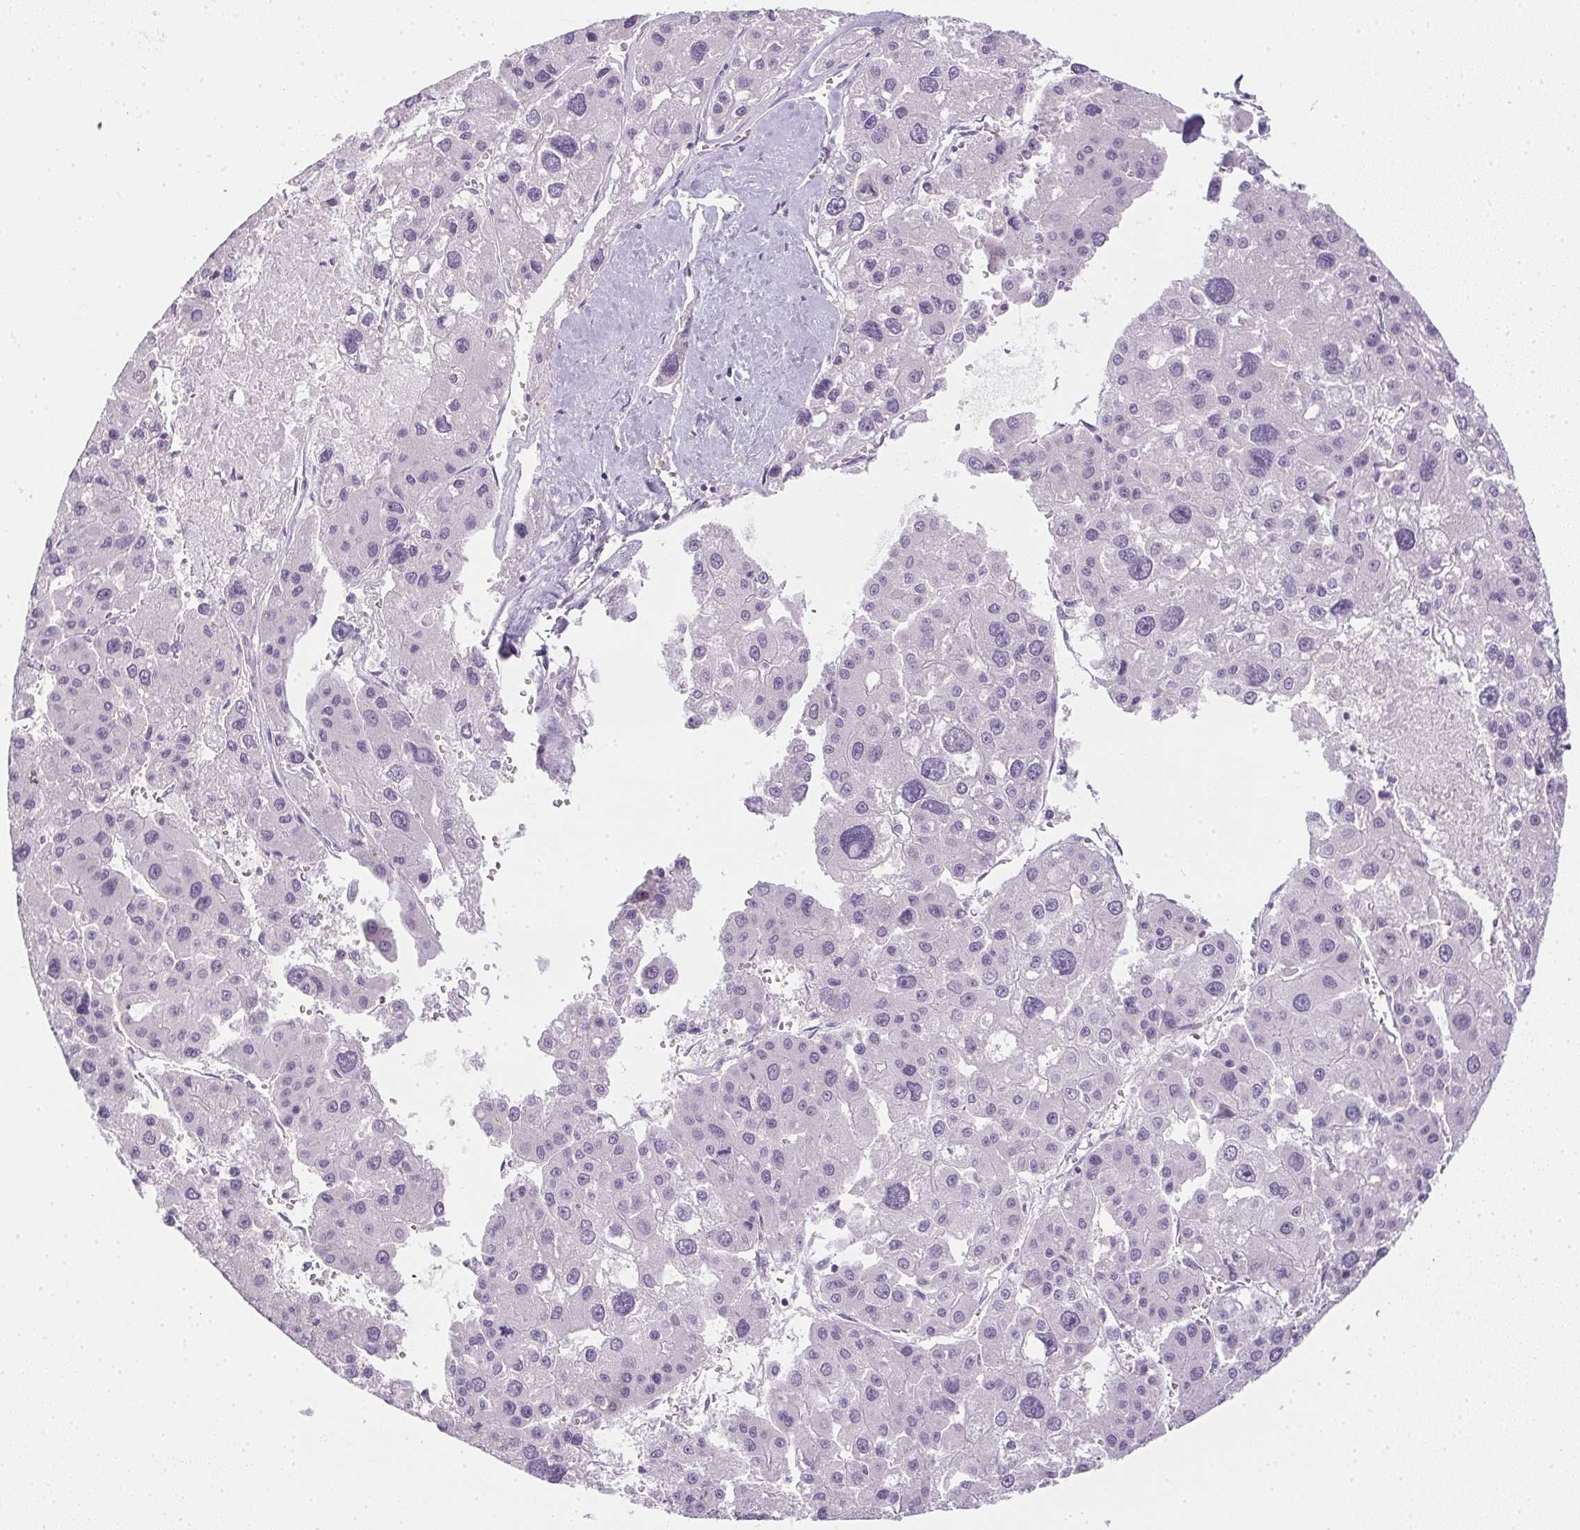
{"staining": {"intensity": "negative", "quantity": "none", "location": "none"}, "tissue": "liver cancer", "cell_type": "Tumor cells", "image_type": "cancer", "snomed": [{"axis": "morphology", "description": "Carcinoma, Hepatocellular, NOS"}, {"axis": "topography", "description": "Liver"}], "caption": "The photomicrograph exhibits no significant positivity in tumor cells of hepatocellular carcinoma (liver). Brightfield microscopy of immunohistochemistry stained with DAB (3,3'-diaminobenzidine) (brown) and hematoxylin (blue), captured at high magnification.", "gene": "GSDMC", "patient": {"sex": "male", "age": 73}}